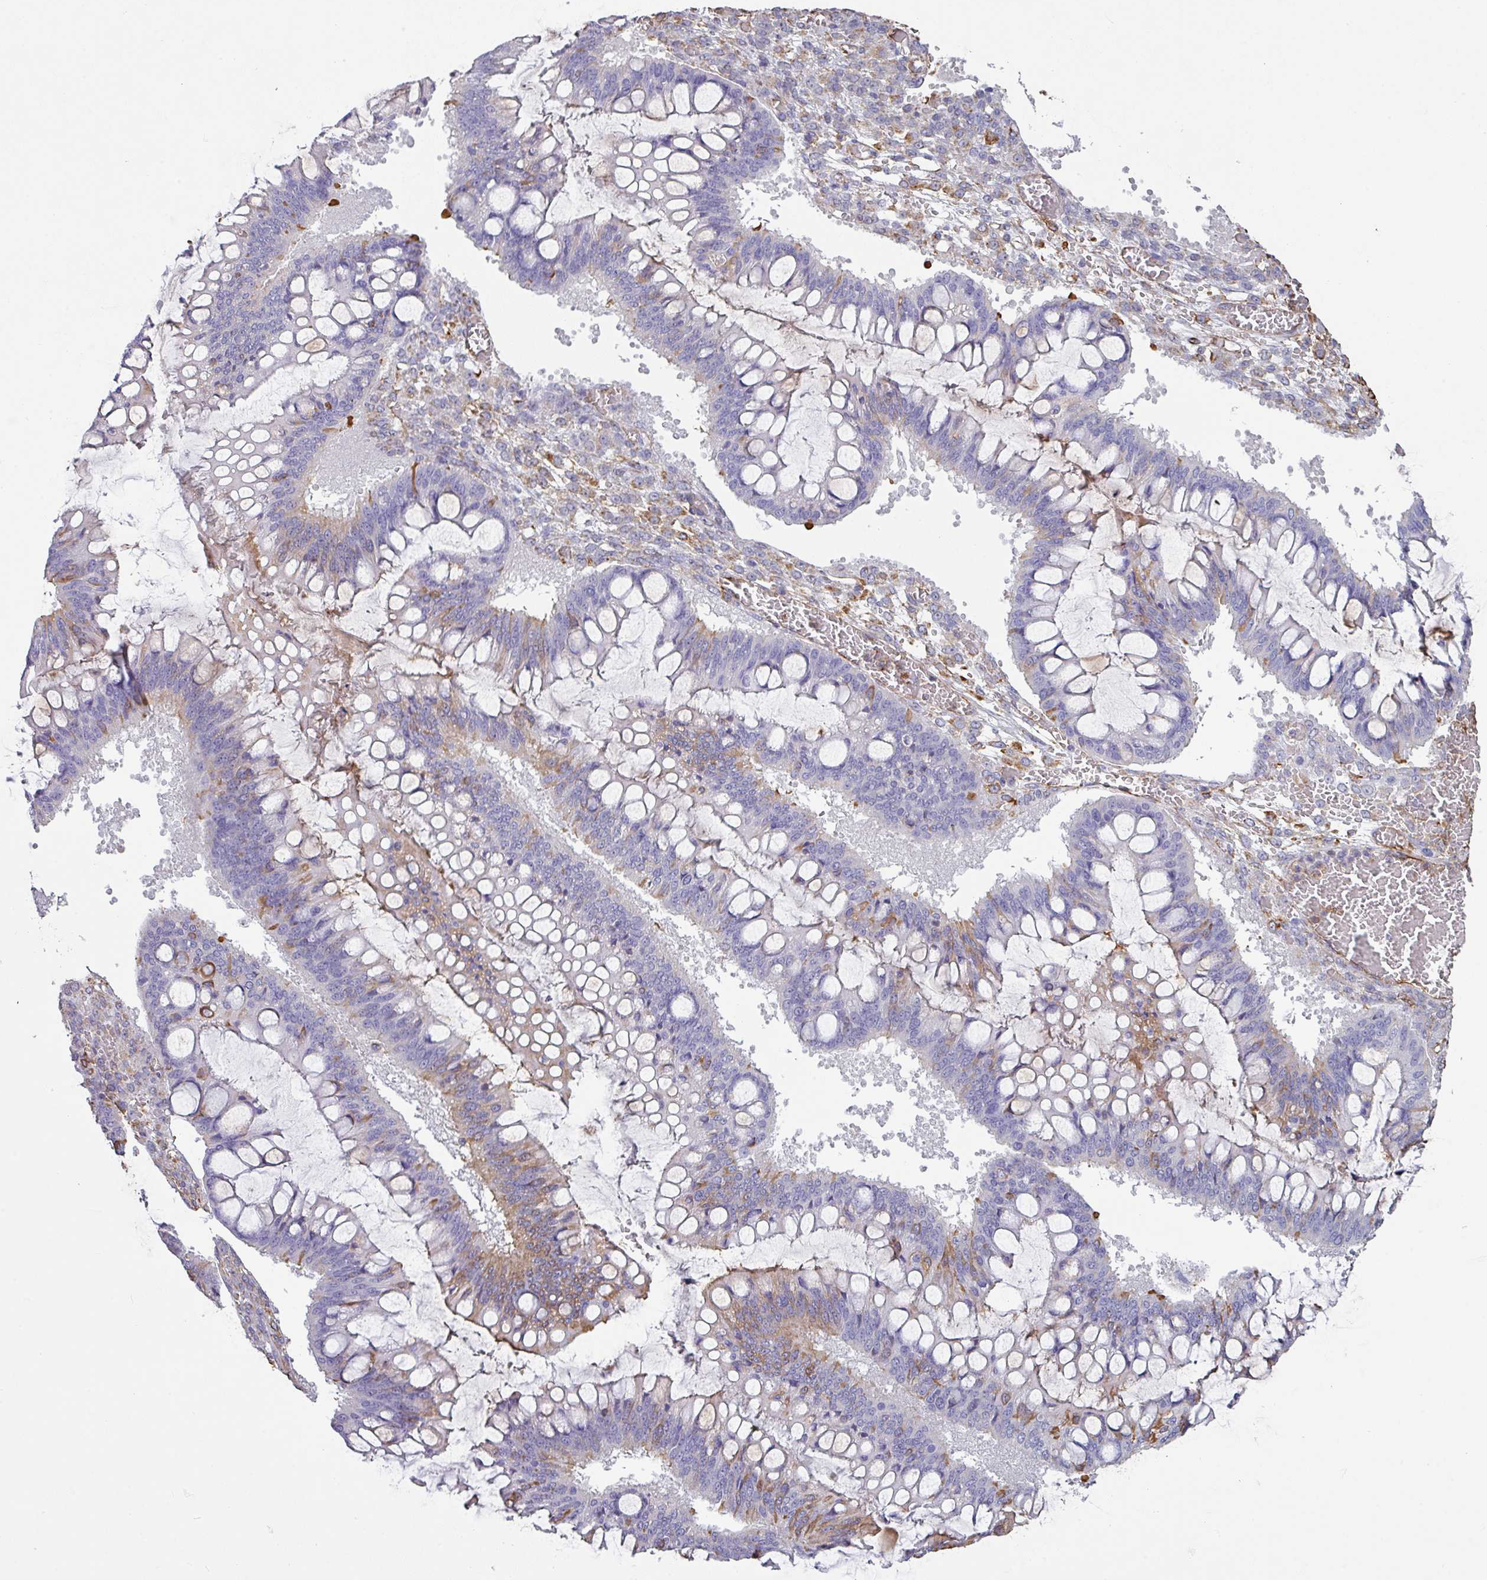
{"staining": {"intensity": "moderate", "quantity": "<25%", "location": "cytoplasmic/membranous"}, "tissue": "ovarian cancer", "cell_type": "Tumor cells", "image_type": "cancer", "snomed": [{"axis": "morphology", "description": "Cystadenocarcinoma, mucinous, NOS"}, {"axis": "topography", "description": "Ovary"}], "caption": "Ovarian mucinous cystadenocarcinoma tissue exhibits moderate cytoplasmic/membranous expression in about <25% of tumor cells Nuclei are stained in blue.", "gene": "ZNF280C", "patient": {"sex": "female", "age": 73}}